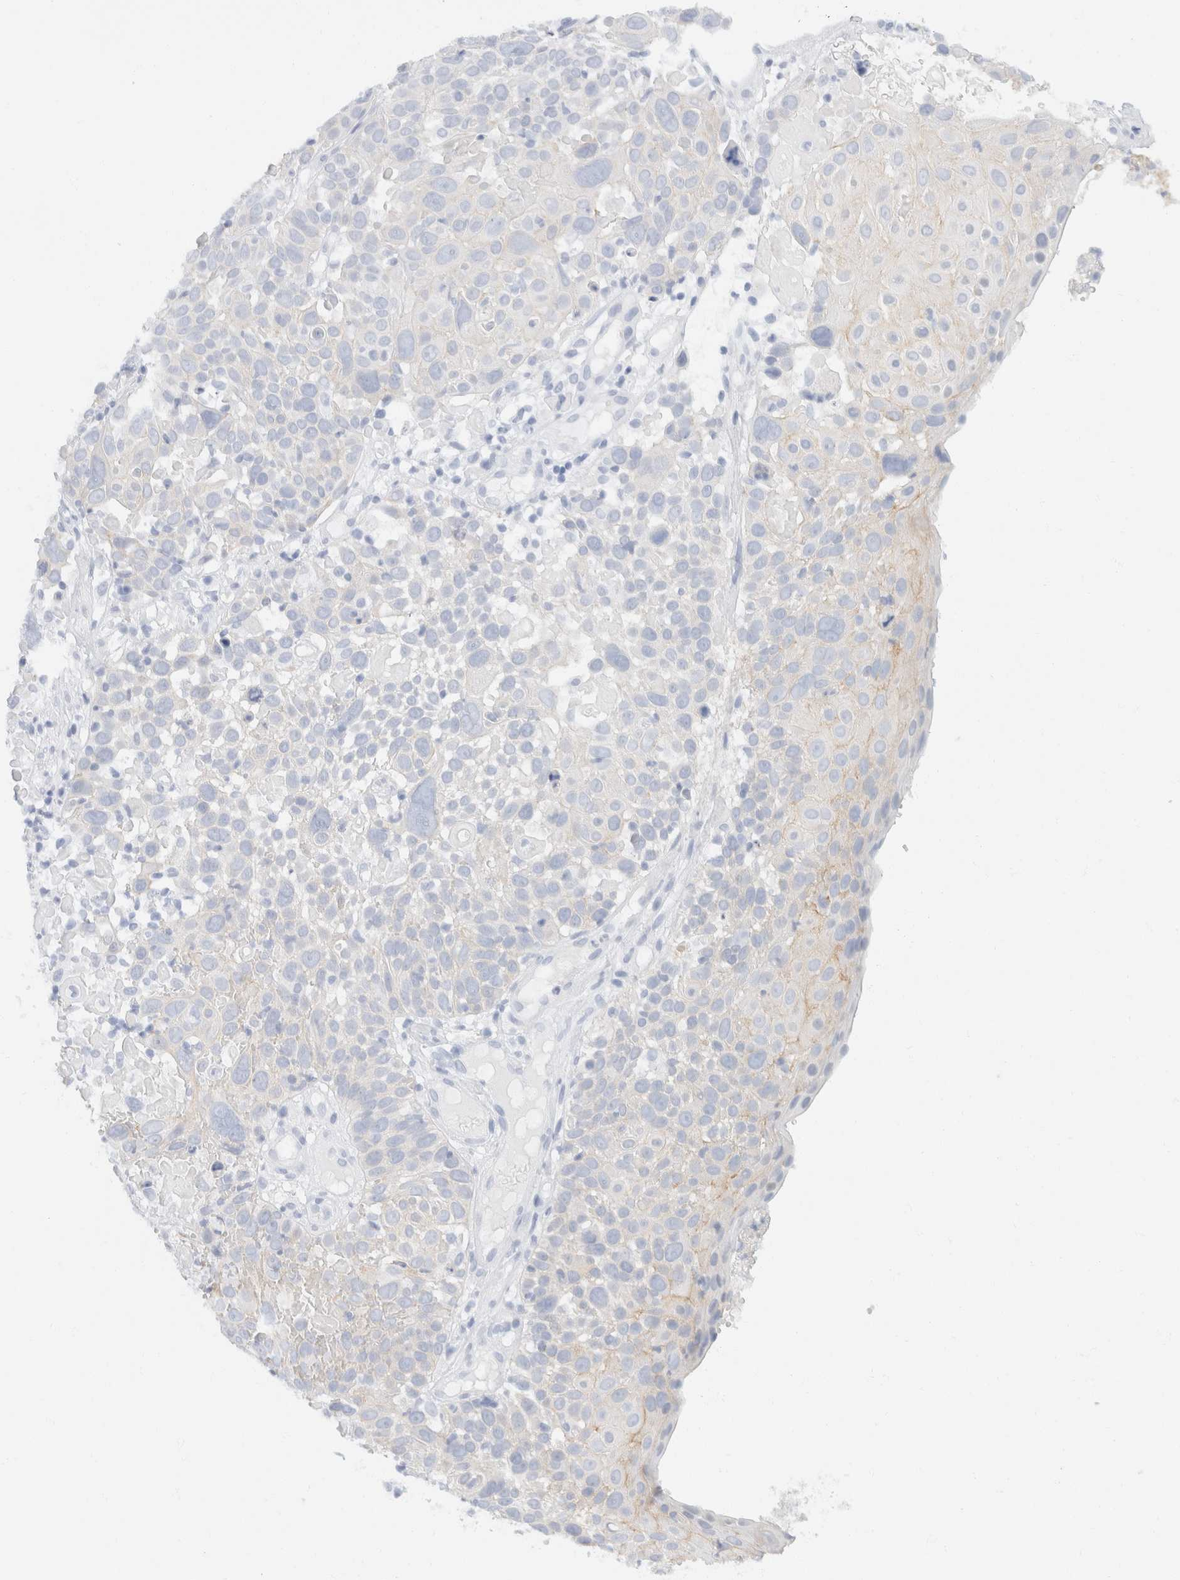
{"staining": {"intensity": "negative", "quantity": "none", "location": "none"}, "tissue": "cervical cancer", "cell_type": "Tumor cells", "image_type": "cancer", "snomed": [{"axis": "morphology", "description": "Squamous cell carcinoma, NOS"}, {"axis": "topography", "description": "Cervix"}], "caption": "The image shows no significant staining in tumor cells of cervical cancer (squamous cell carcinoma). (Stains: DAB IHC with hematoxylin counter stain, Microscopy: brightfield microscopy at high magnification).", "gene": "KRT20", "patient": {"sex": "female", "age": 74}}